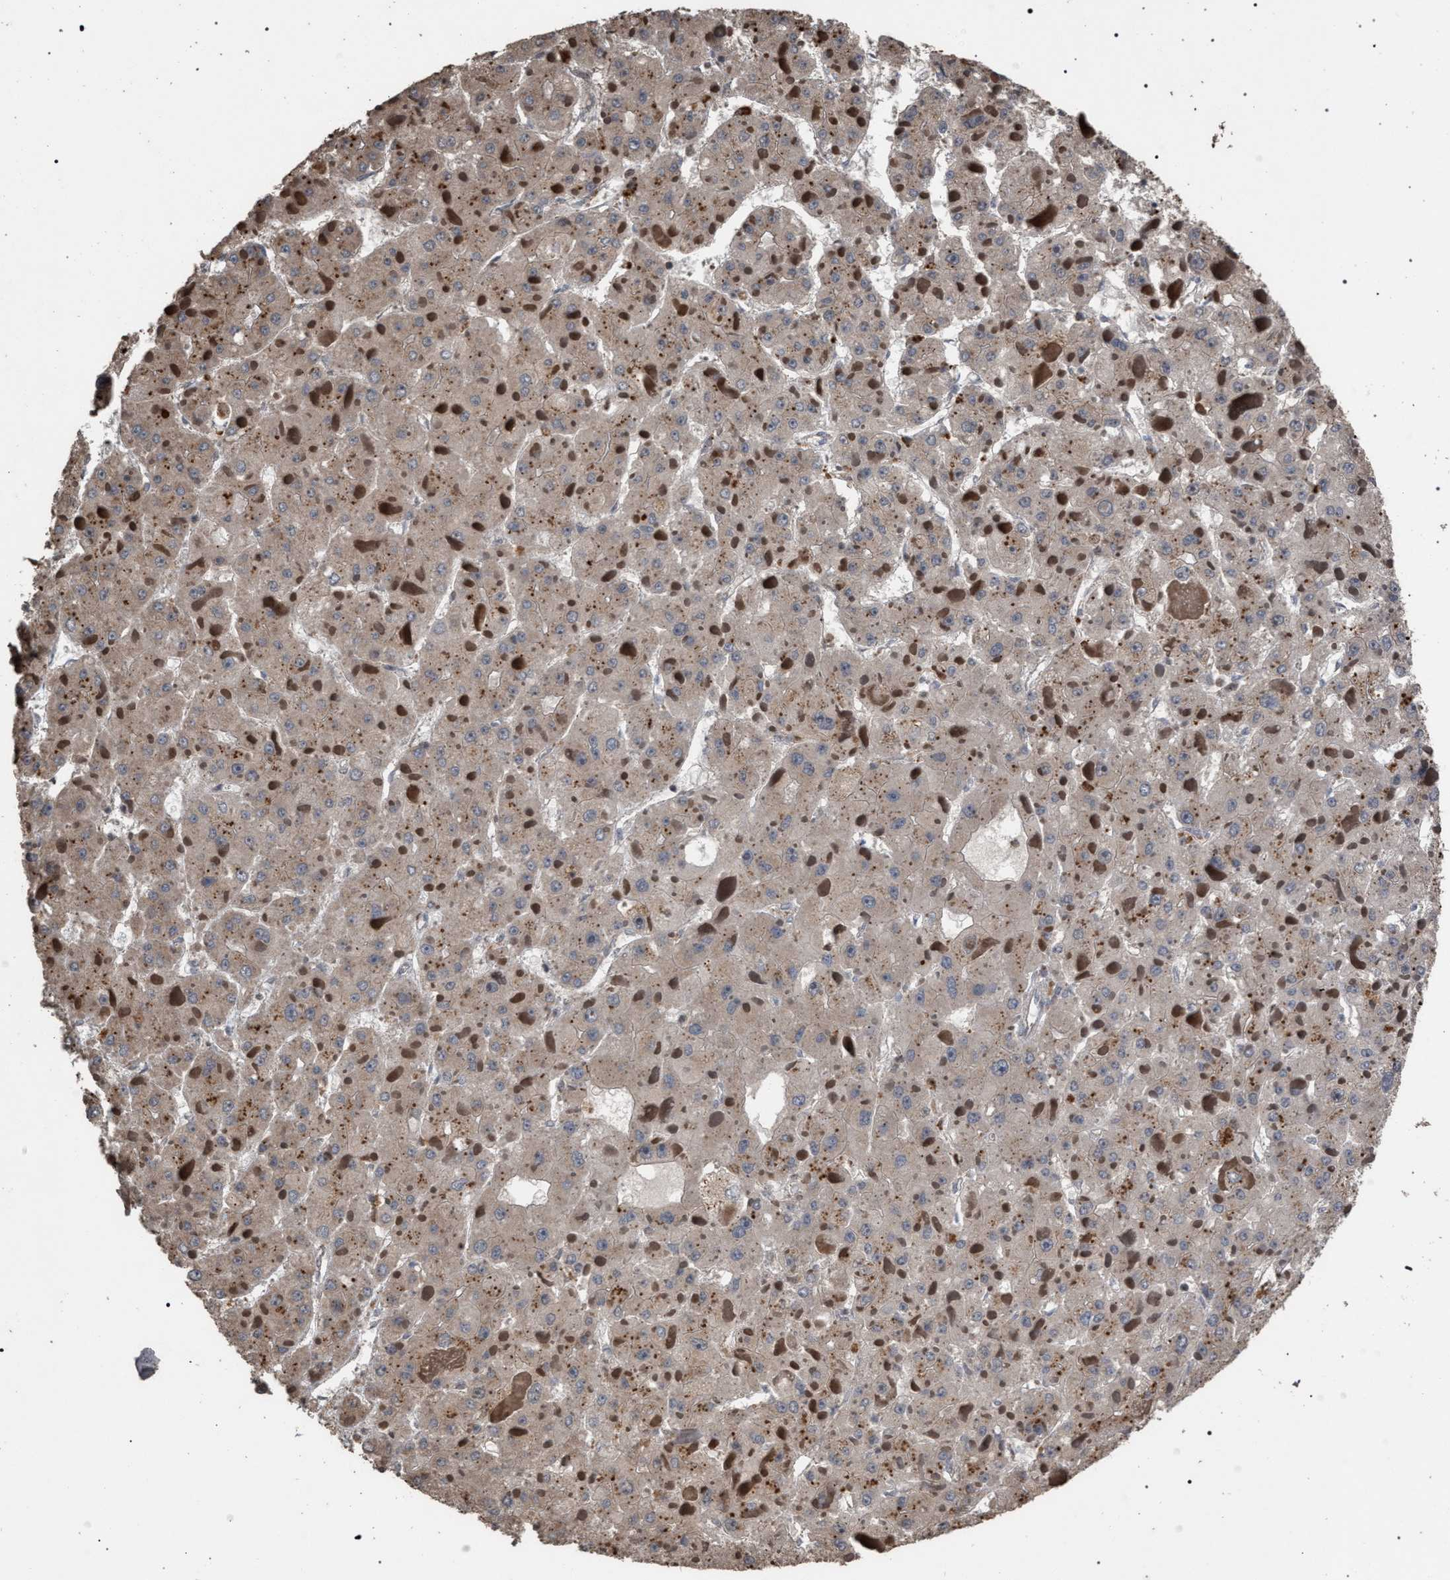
{"staining": {"intensity": "weak", "quantity": ">75%", "location": "cytoplasmic/membranous"}, "tissue": "liver cancer", "cell_type": "Tumor cells", "image_type": "cancer", "snomed": [{"axis": "morphology", "description": "Carcinoma, Hepatocellular, NOS"}, {"axis": "topography", "description": "Liver"}], "caption": "Human liver cancer (hepatocellular carcinoma) stained for a protein (brown) shows weak cytoplasmic/membranous positive staining in about >75% of tumor cells.", "gene": "NAA35", "patient": {"sex": "female", "age": 73}}